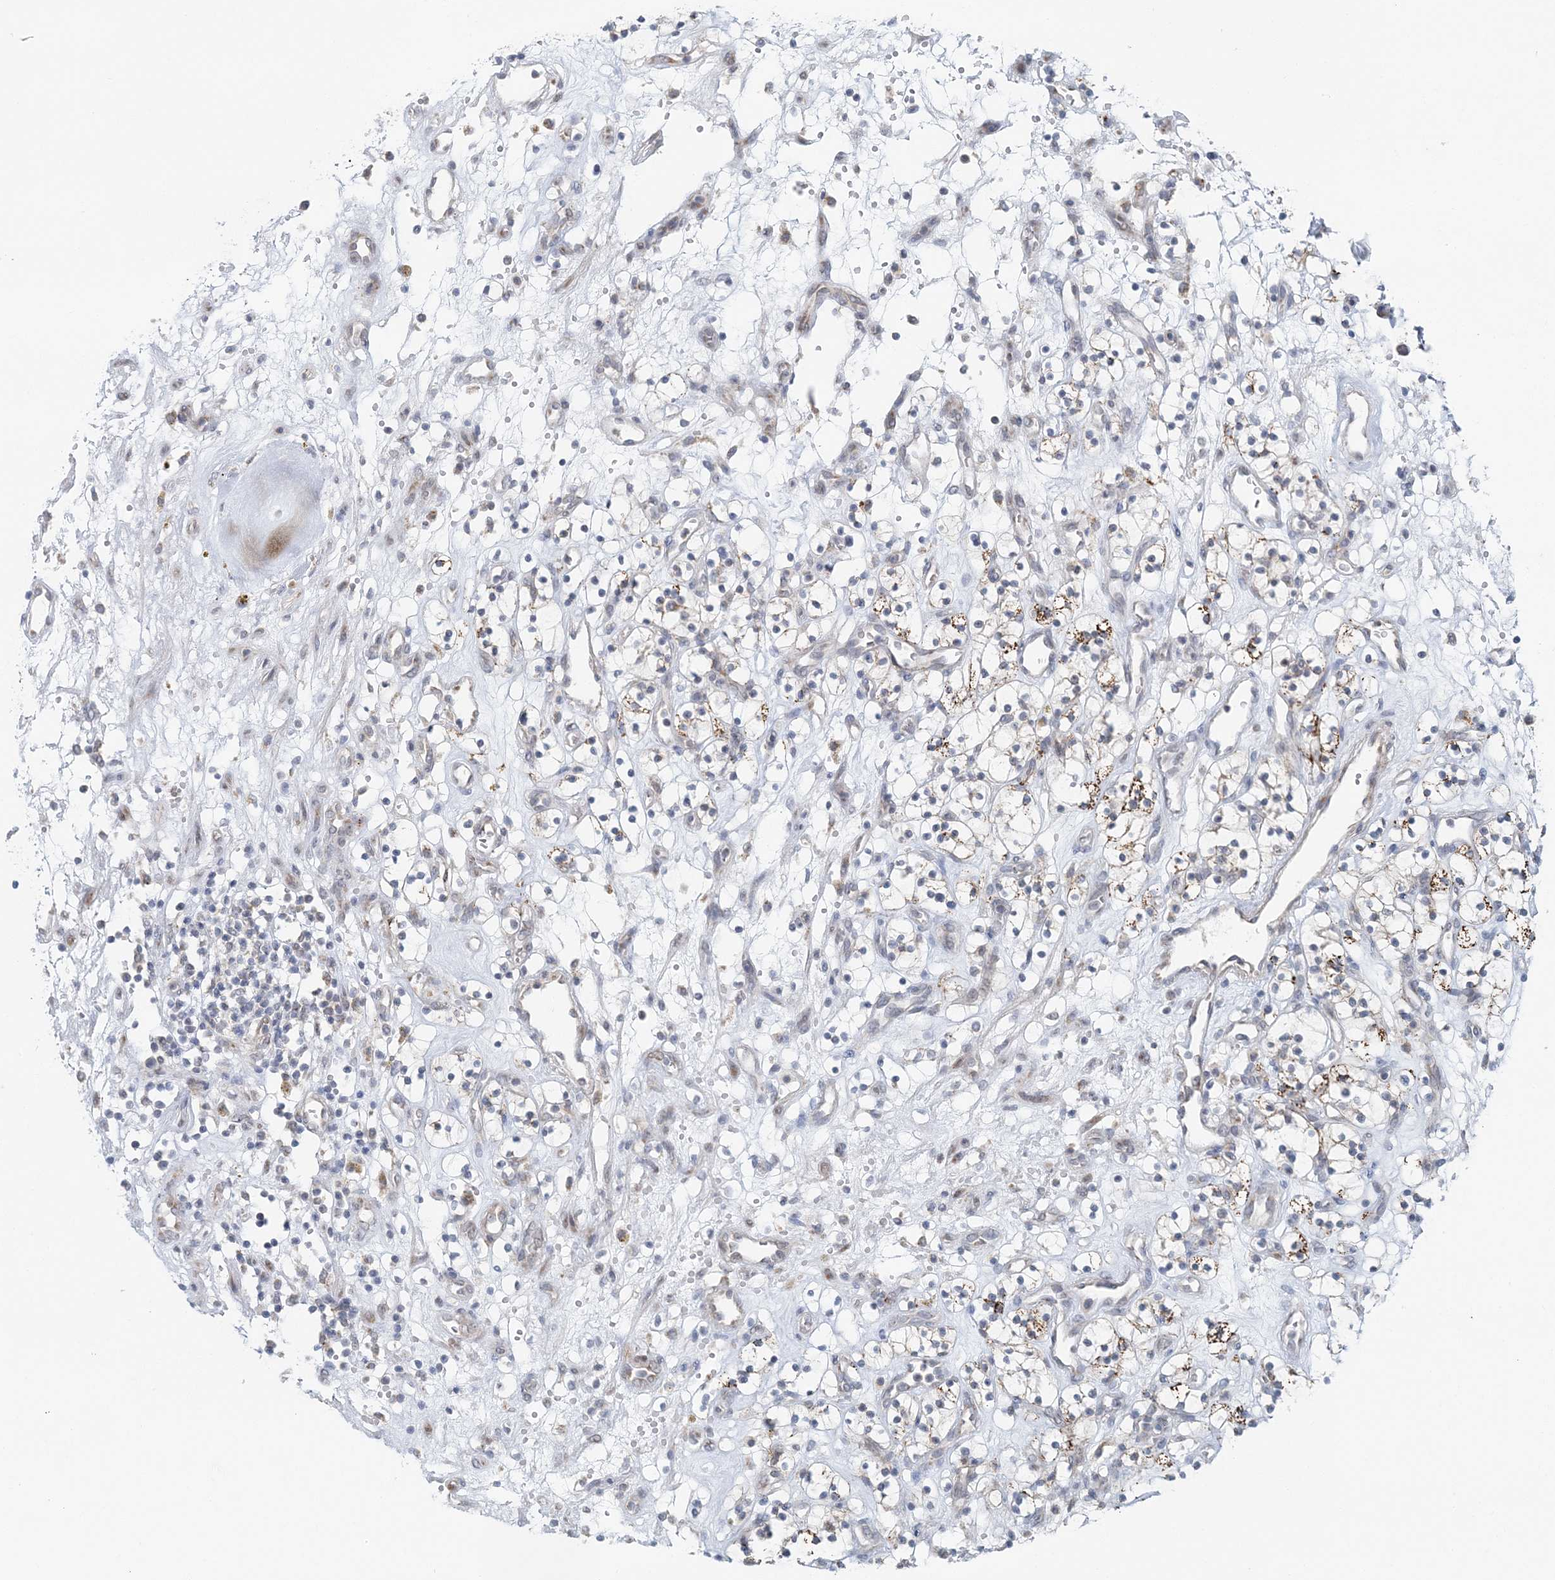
{"staining": {"intensity": "moderate", "quantity": "25%-75%", "location": "cytoplasmic/membranous"}, "tissue": "renal cancer", "cell_type": "Tumor cells", "image_type": "cancer", "snomed": [{"axis": "morphology", "description": "Adenocarcinoma, NOS"}, {"axis": "topography", "description": "Kidney"}], "caption": "A high-resolution image shows IHC staining of adenocarcinoma (renal), which demonstrates moderate cytoplasmic/membranous expression in about 25%-75% of tumor cells.", "gene": "RNF150", "patient": {"sex": "female", "age": 57}}